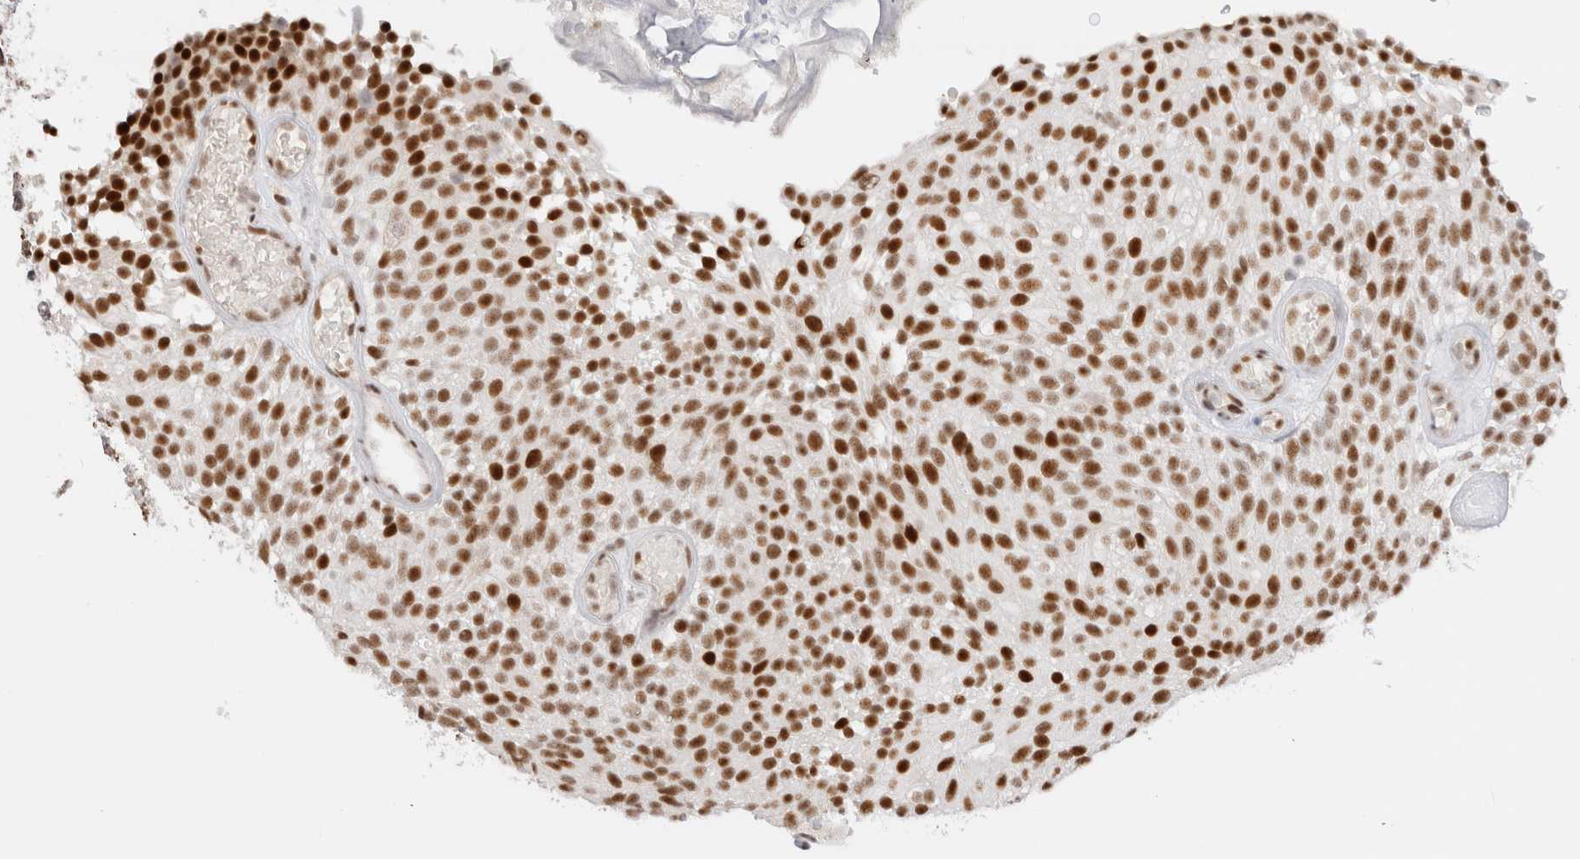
{"staining": {"intensity": "strong", "quantity": ">75%", "location": "nuclear"}, "tissue": "urothelial cancer", "cell_type": "Tumor cells", "image_type": "cancer", "snomed": [{"axis": "morphology", "description": "Urothelial carcinoma, Low grade"}, {"axis": "topography", "description": "Urinary bladder"}], "caption": "This is a micrograph of immunohistochemistry staining of low-grade urothelial carcinoma, which shows strong staining in the nuclear of tumor cells.", "gene": "ZNF282", "patient": {"sex": "male", "age": 78}}